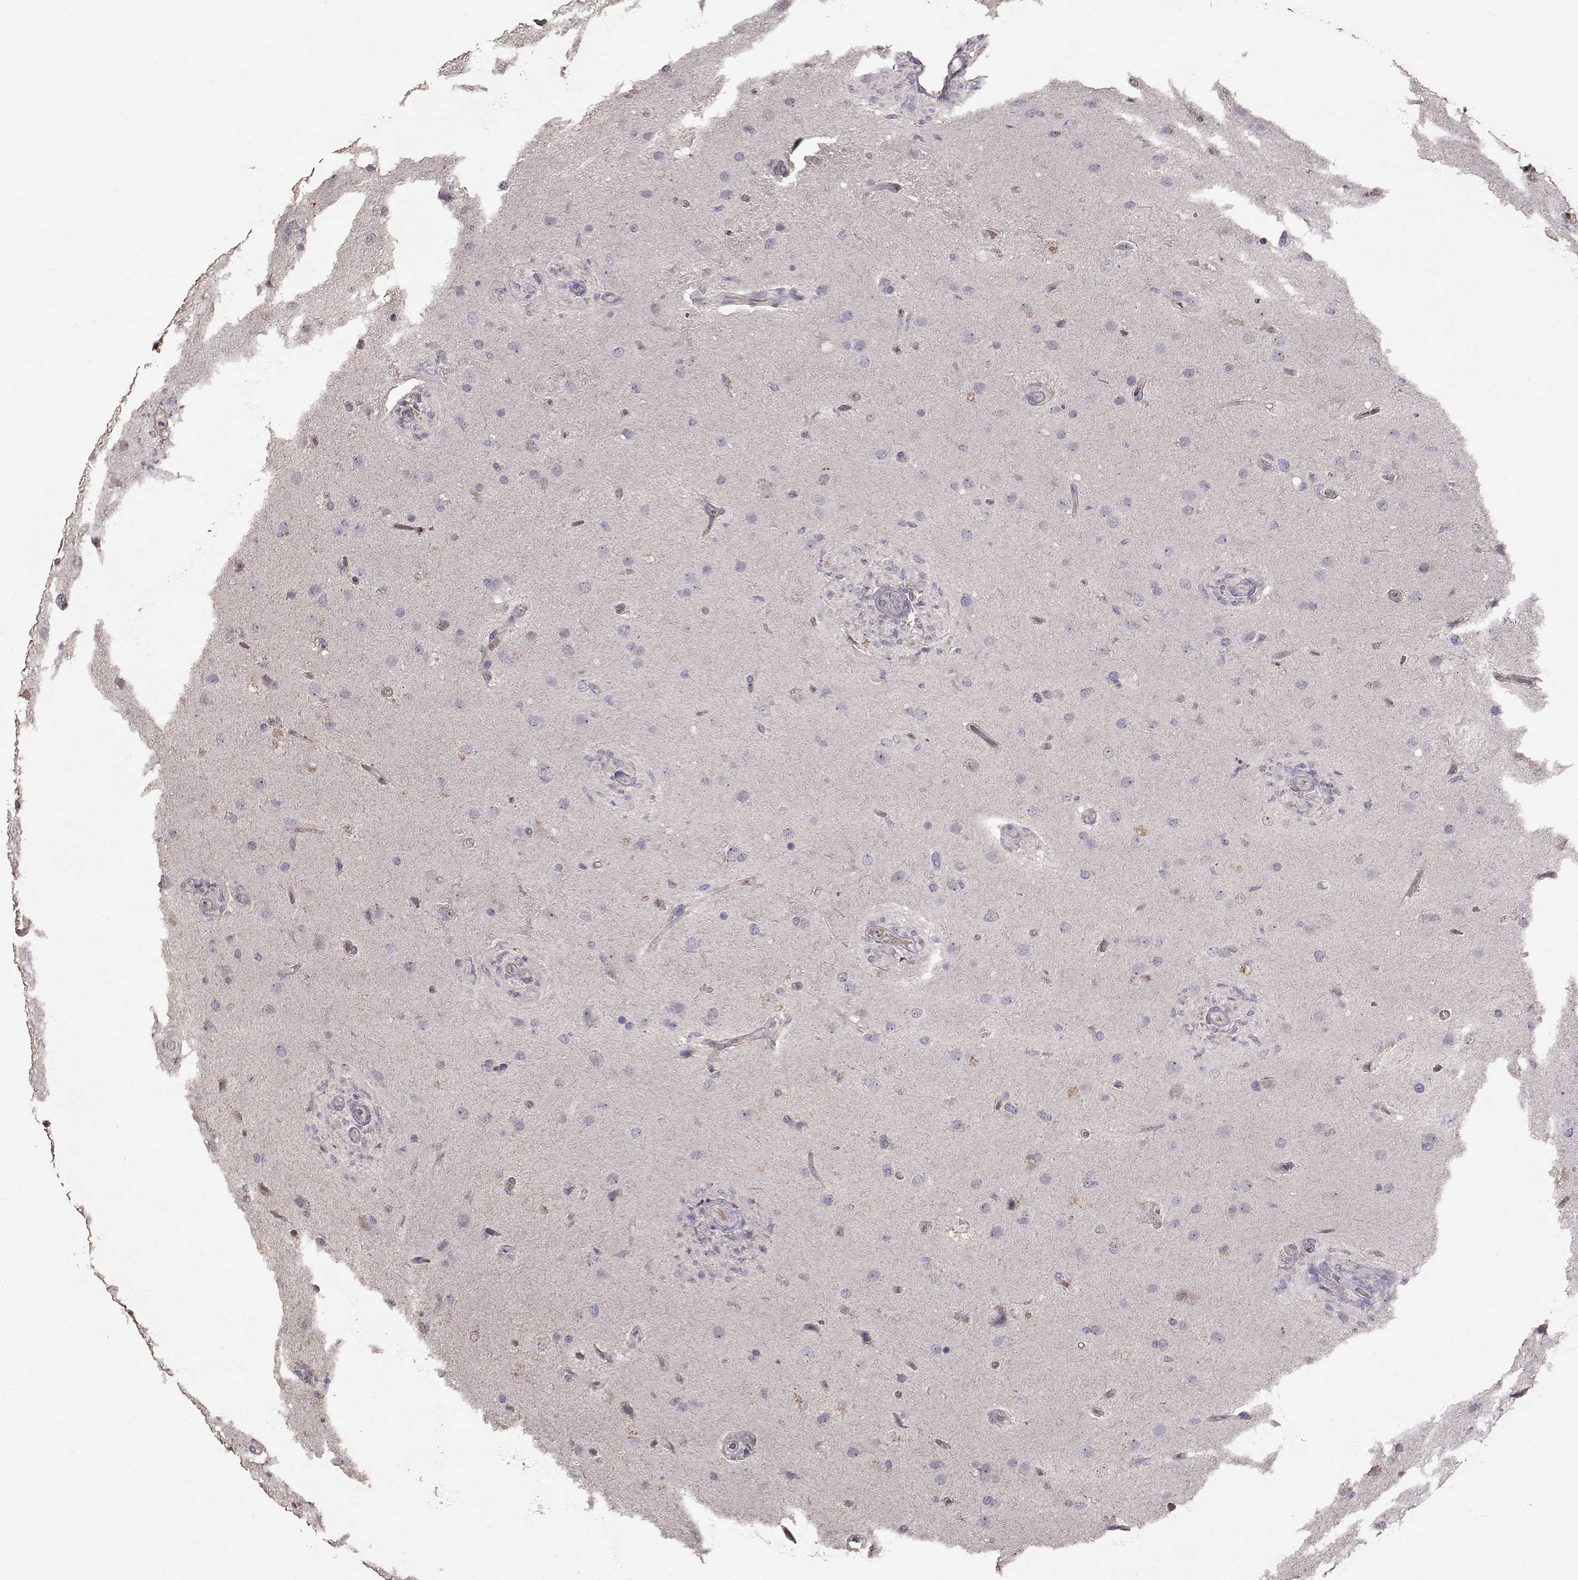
{"staining": {"intensity": "negative", "quantity": "none", "location": "none"}, "tissue": "glioma", "cell_type": "Tumor cells", "image_type": "cancer", "snomed": [{"axis": "morphology", "description": "Glioma, malignant, High grade"}, {"axis": "topography", "description": "Brain"}], "caption": "DAB (3,3'-diaminobenzidine) immunohistochemical staining of human glioma demonstrates no significant staining in tumor cells. (DAB immunohistochemistry (IHC) visualized using brightfield microscopy, high magnification).", "gene": "PMCH", "patient": {"sex": "male", "age": 68}}